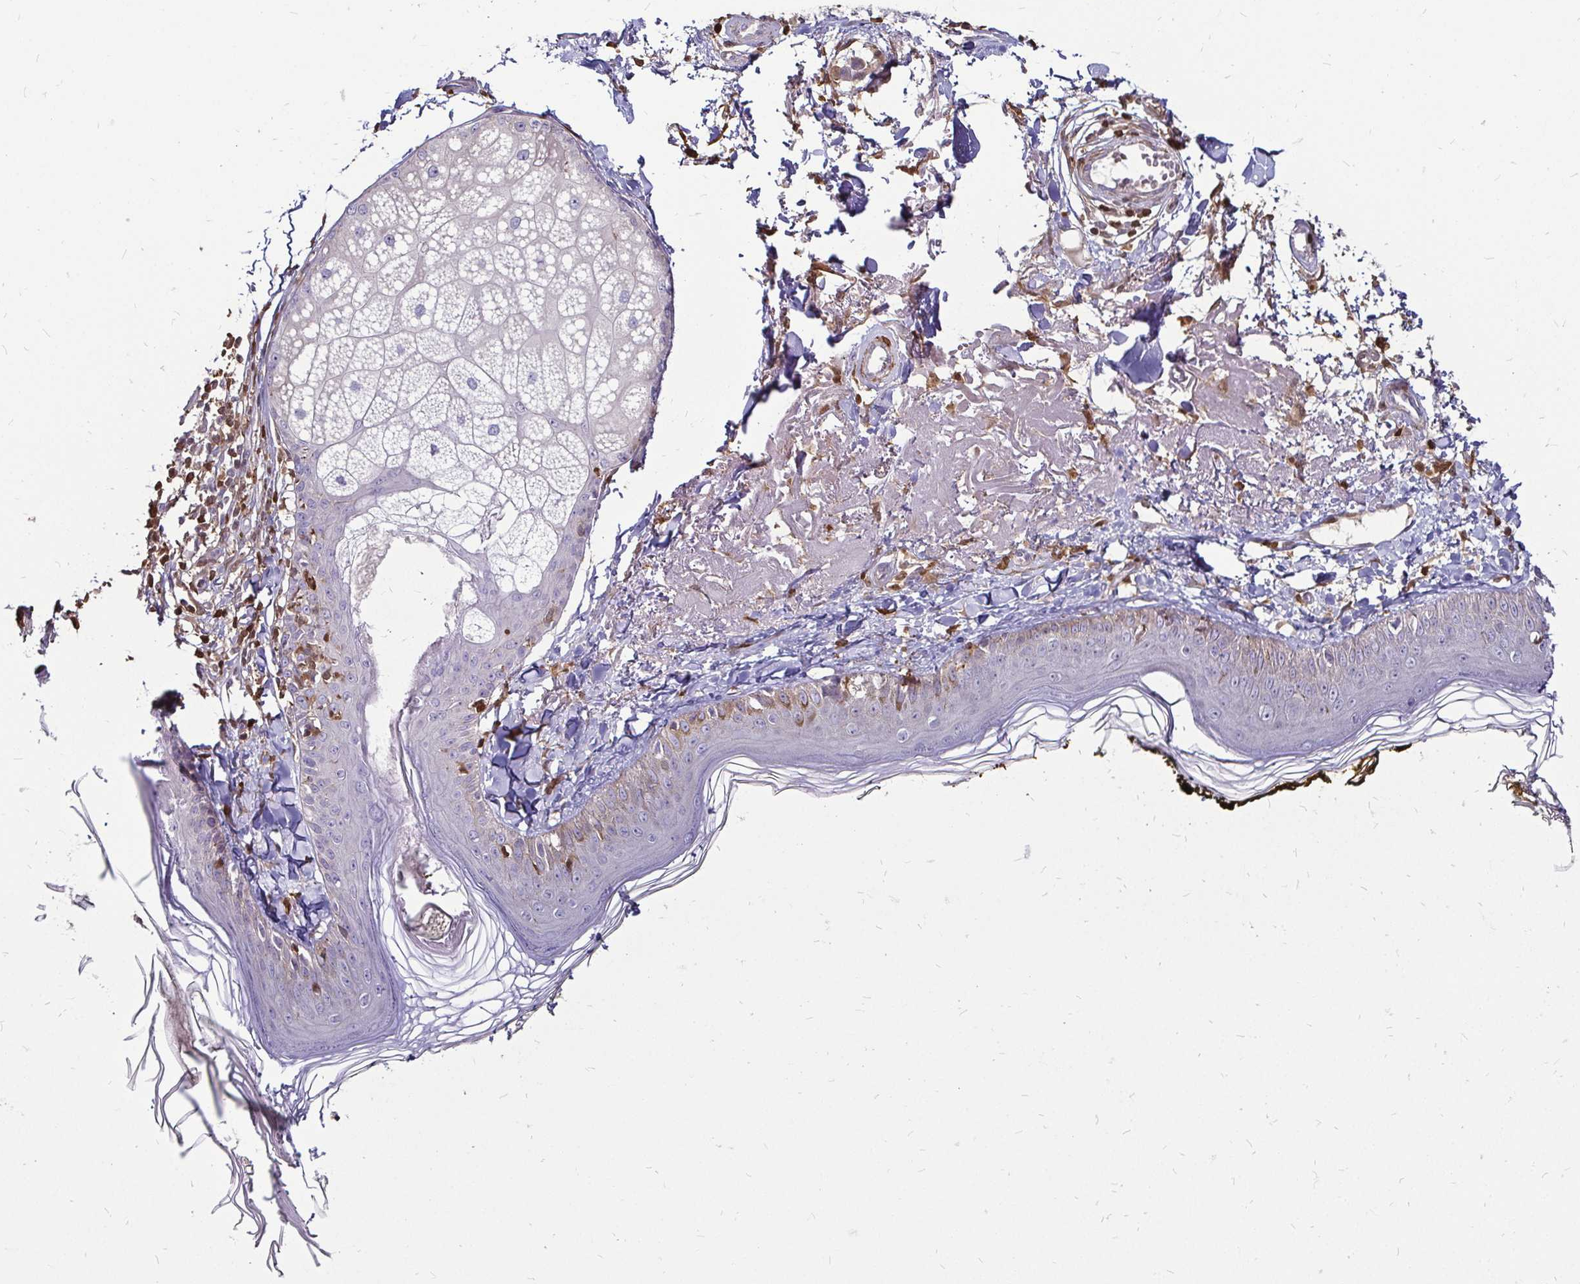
{"staining": {"intensity": "moderate", "quantity": ">75%", "location": "cytoplasmic/membranous"}, "tissue": "skin", "cell_type": "Fibroblasts", "image_type": "normal", "snomed": [{"axis": "morphology", "description": "Normal tissue, NOS"}, {"axis": "topography", "description": "Skin"}], "caption": "A brown stain highlights moderate cytoplasmic/membranous positivity of a protein in fibroblasts of unremarkable human skin.", "gene": "ZFP1", "patient": {"sex": "male", "age": 76}}